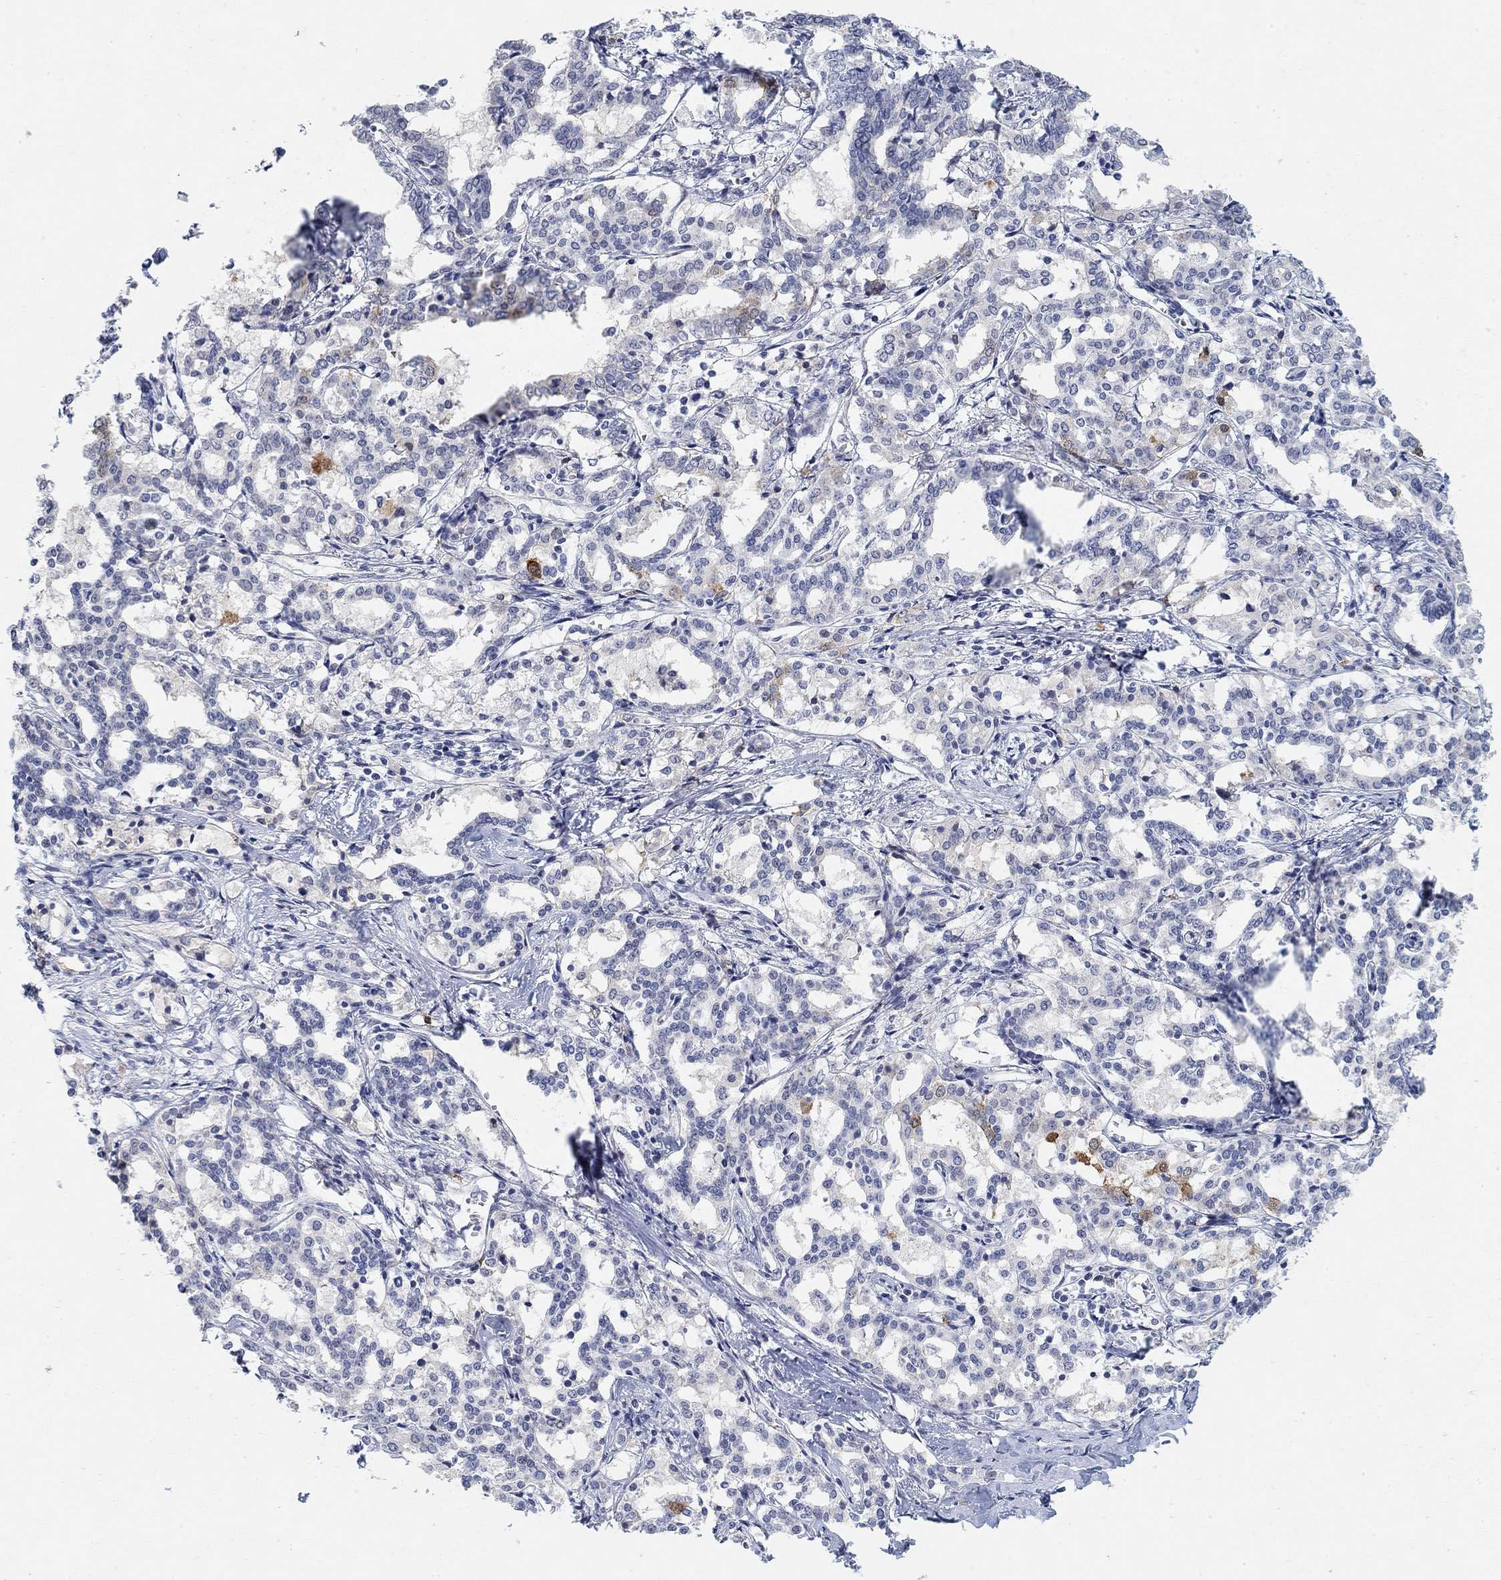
{"staining": {"intensity": "negative", "quantity": "none", "location": "none"}, "tissue": "liver cancer", "cell_type": "Tumor cells", "image_type": "cancer", "snomed": [{"axis": "morphology", "description": "Cholangiocarcinoma"}, {"axis": "topography", "description": "Liver"}], "caption": "This image is of cholangiocarcinoma (liver) stained with IHC to label a protein in brown with the nuclei are counter-stained blue. There is no expression in tumor cells. (DAB (3,3'-diaminobenzidine) immunohistochemistry, high magnification).", "gene": "VAT1L", "patient": {"sex": "female", "age": 47}}